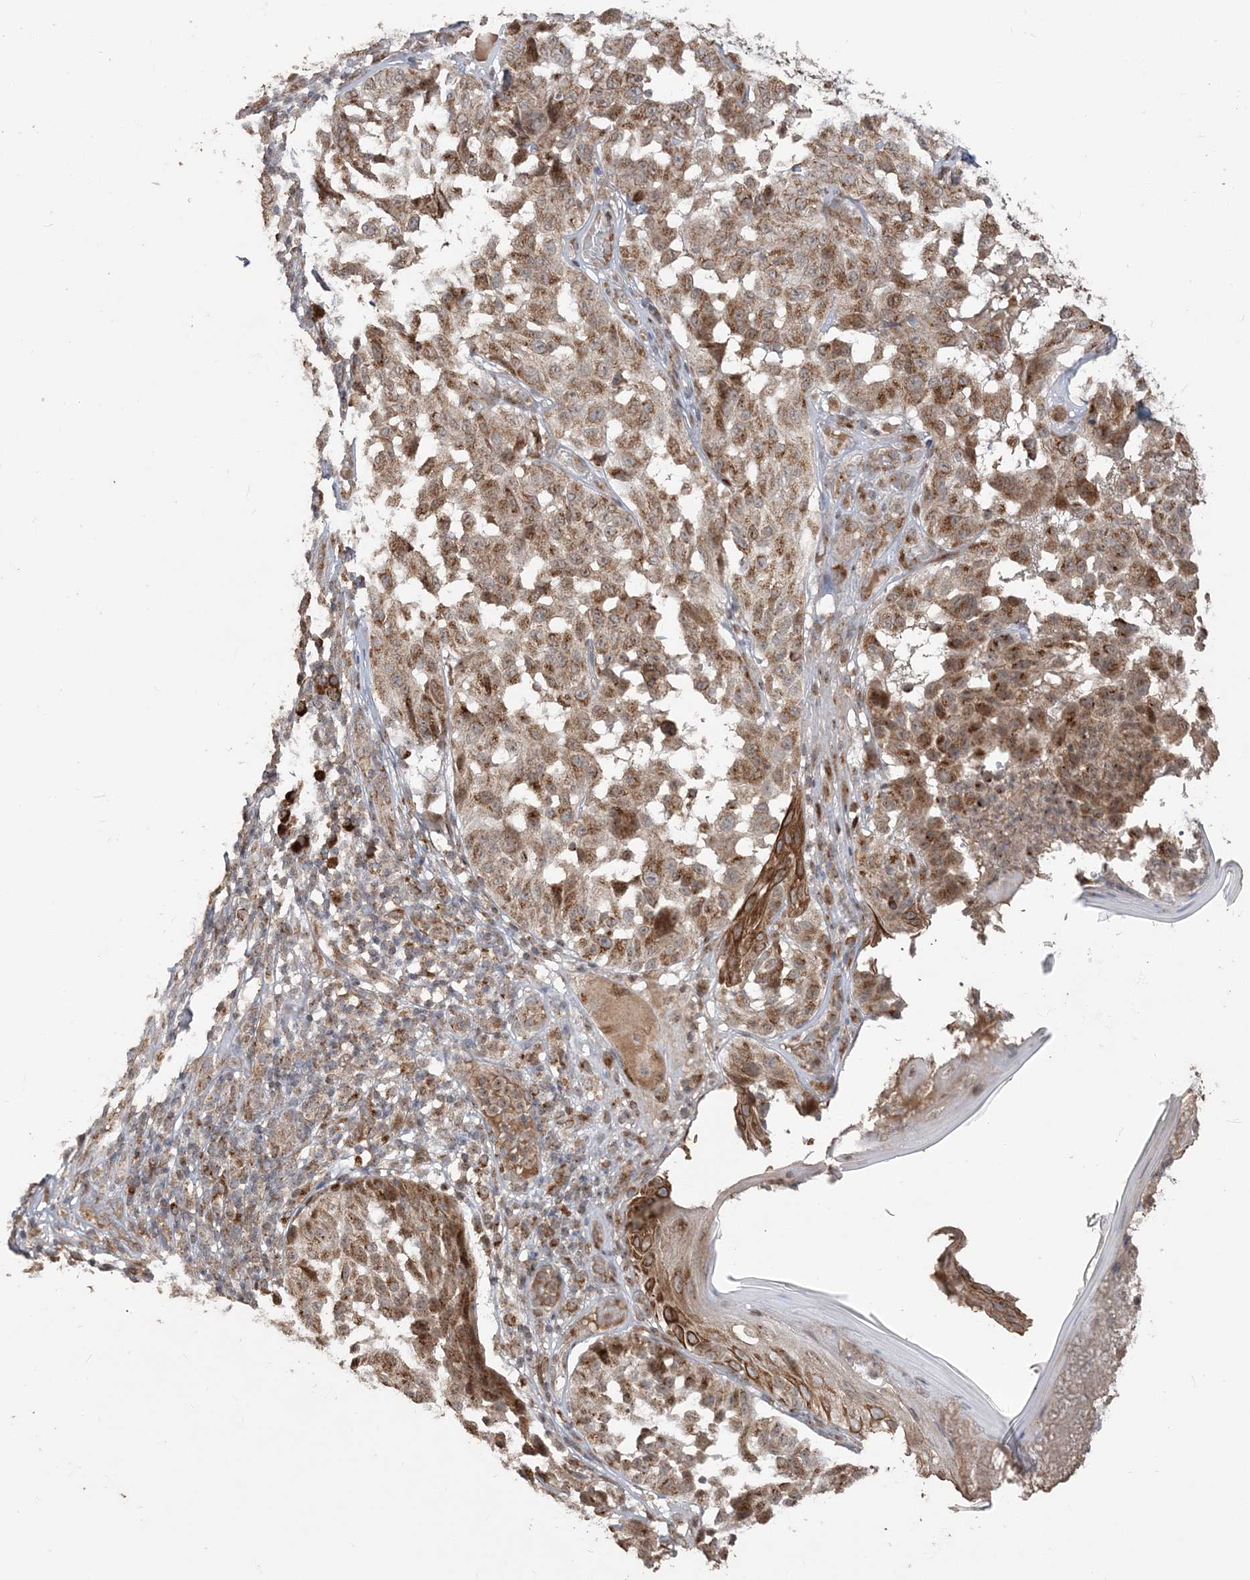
{"staining": {"intensity": "moderate", "quantity": ">75%", "location": "cytoplasmic/membranous"}, "tissue": "melanoma", "cell_type": "Tumor cells", "image_type": "cancer", "snomed": [{"axis": "morphology", "description": "Malignant melanoma, NOS"}, {"axis": "topography", "description": "Skin"}], "caption": "Immunohistochemical staining of malignant melanoma displays medium levels of moderate cytoplasmic/membranous protein expression in approximately >75% of tumor cells.", "gene": "RER1", "patient": {"sex": "female", "age": 46}}